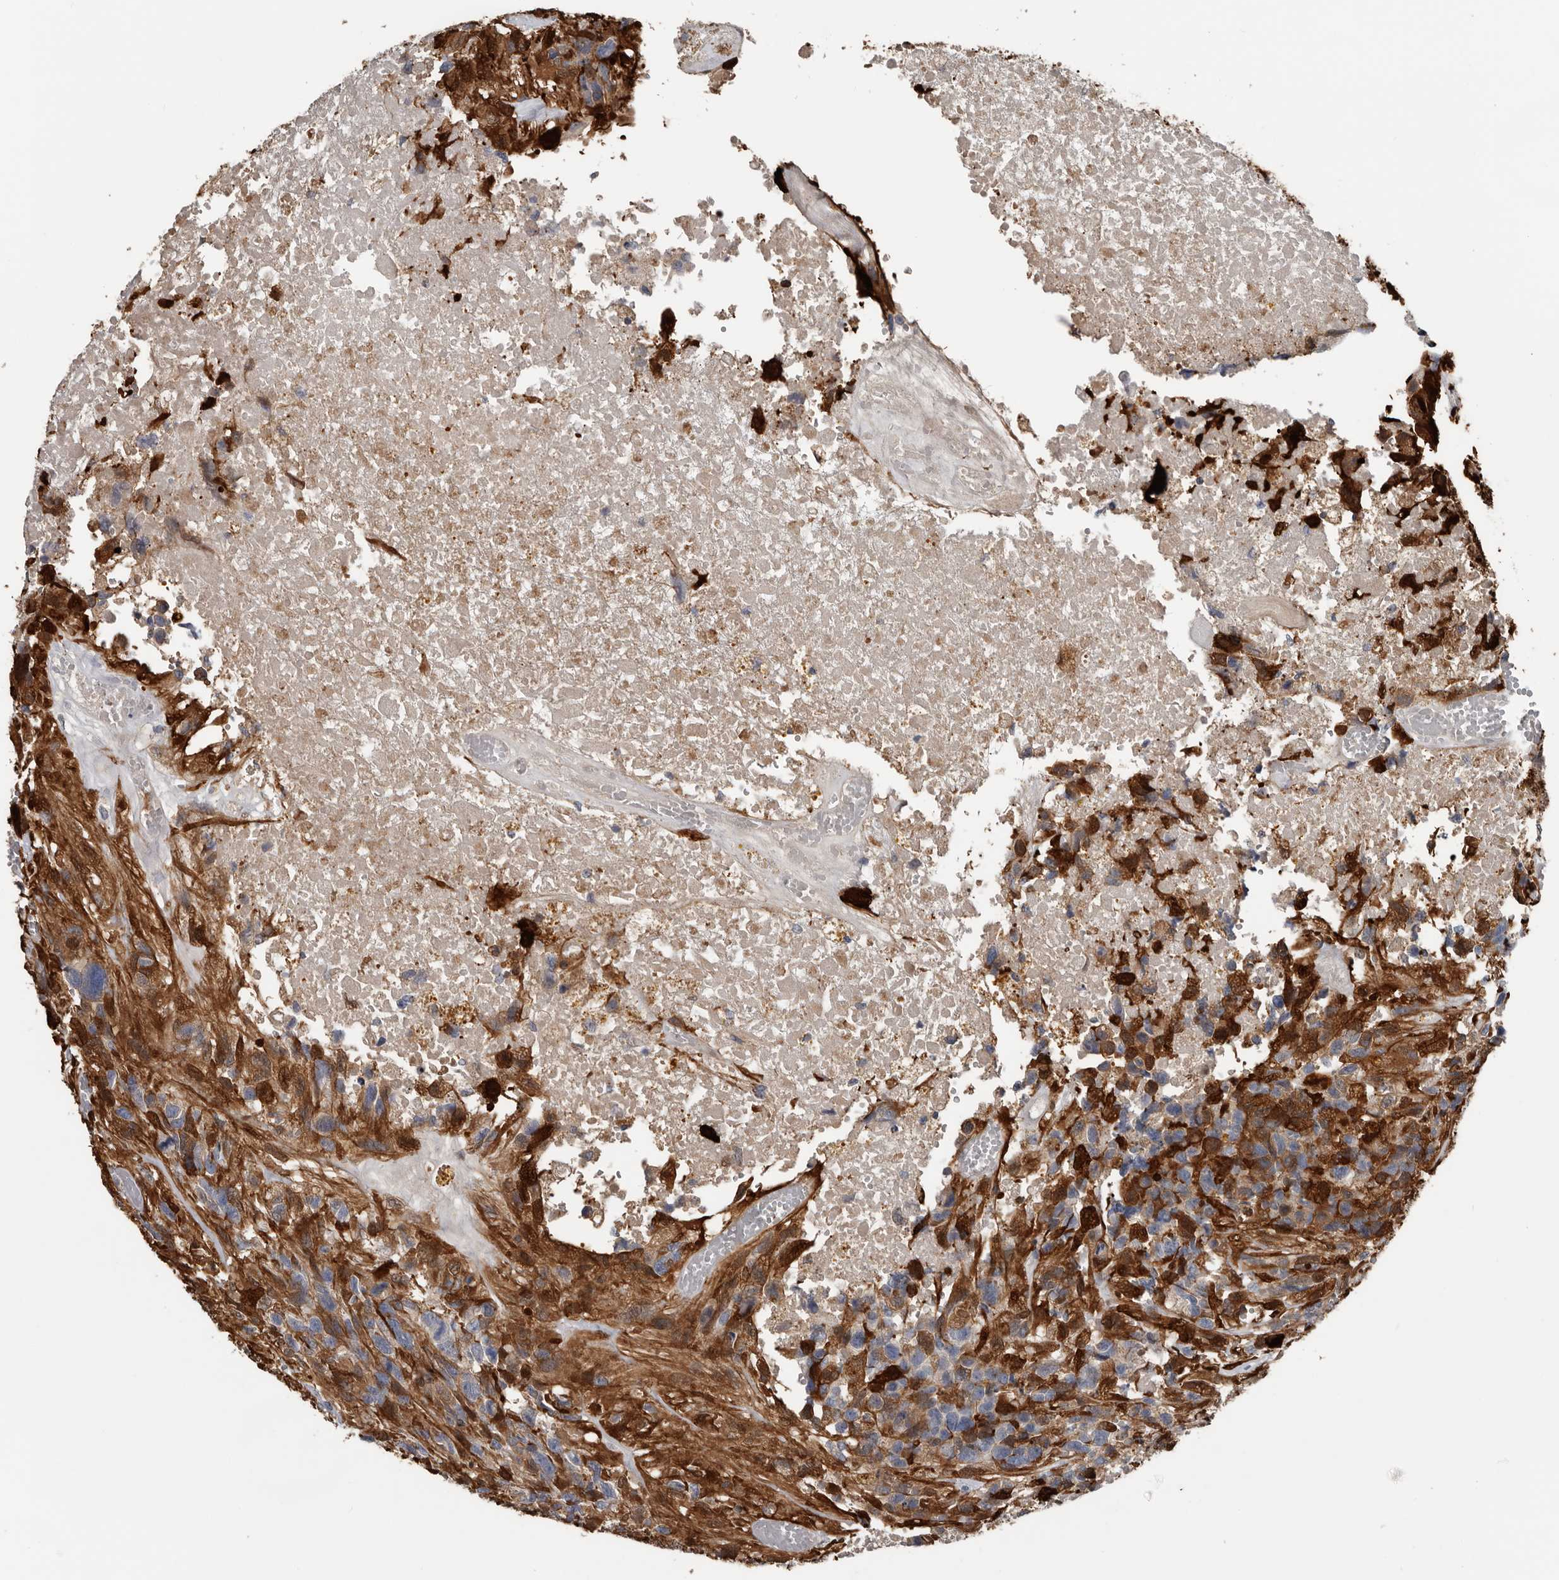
{"staining": {"intensity": "strong", "quantity": "25%-75%", "location": "cytoplasmic/membranous,nuclear"}, "tissue": "glioma", "cell_type": "Tumor cells", "image_type": "cancer", "snomed": [{"axis": "morphology", "description": "Glioma, malignant, High grade"}, {"axis": "topography", "description": "Brain"}], "caption": "Glioma stained for a protein (brown) reveals strong cytoplasmic/membranous and nuclear positive staining in about 25%-75% of tumor cells.", "gene": "FABP7", "patient": {"sex": "male", "age": 69}}